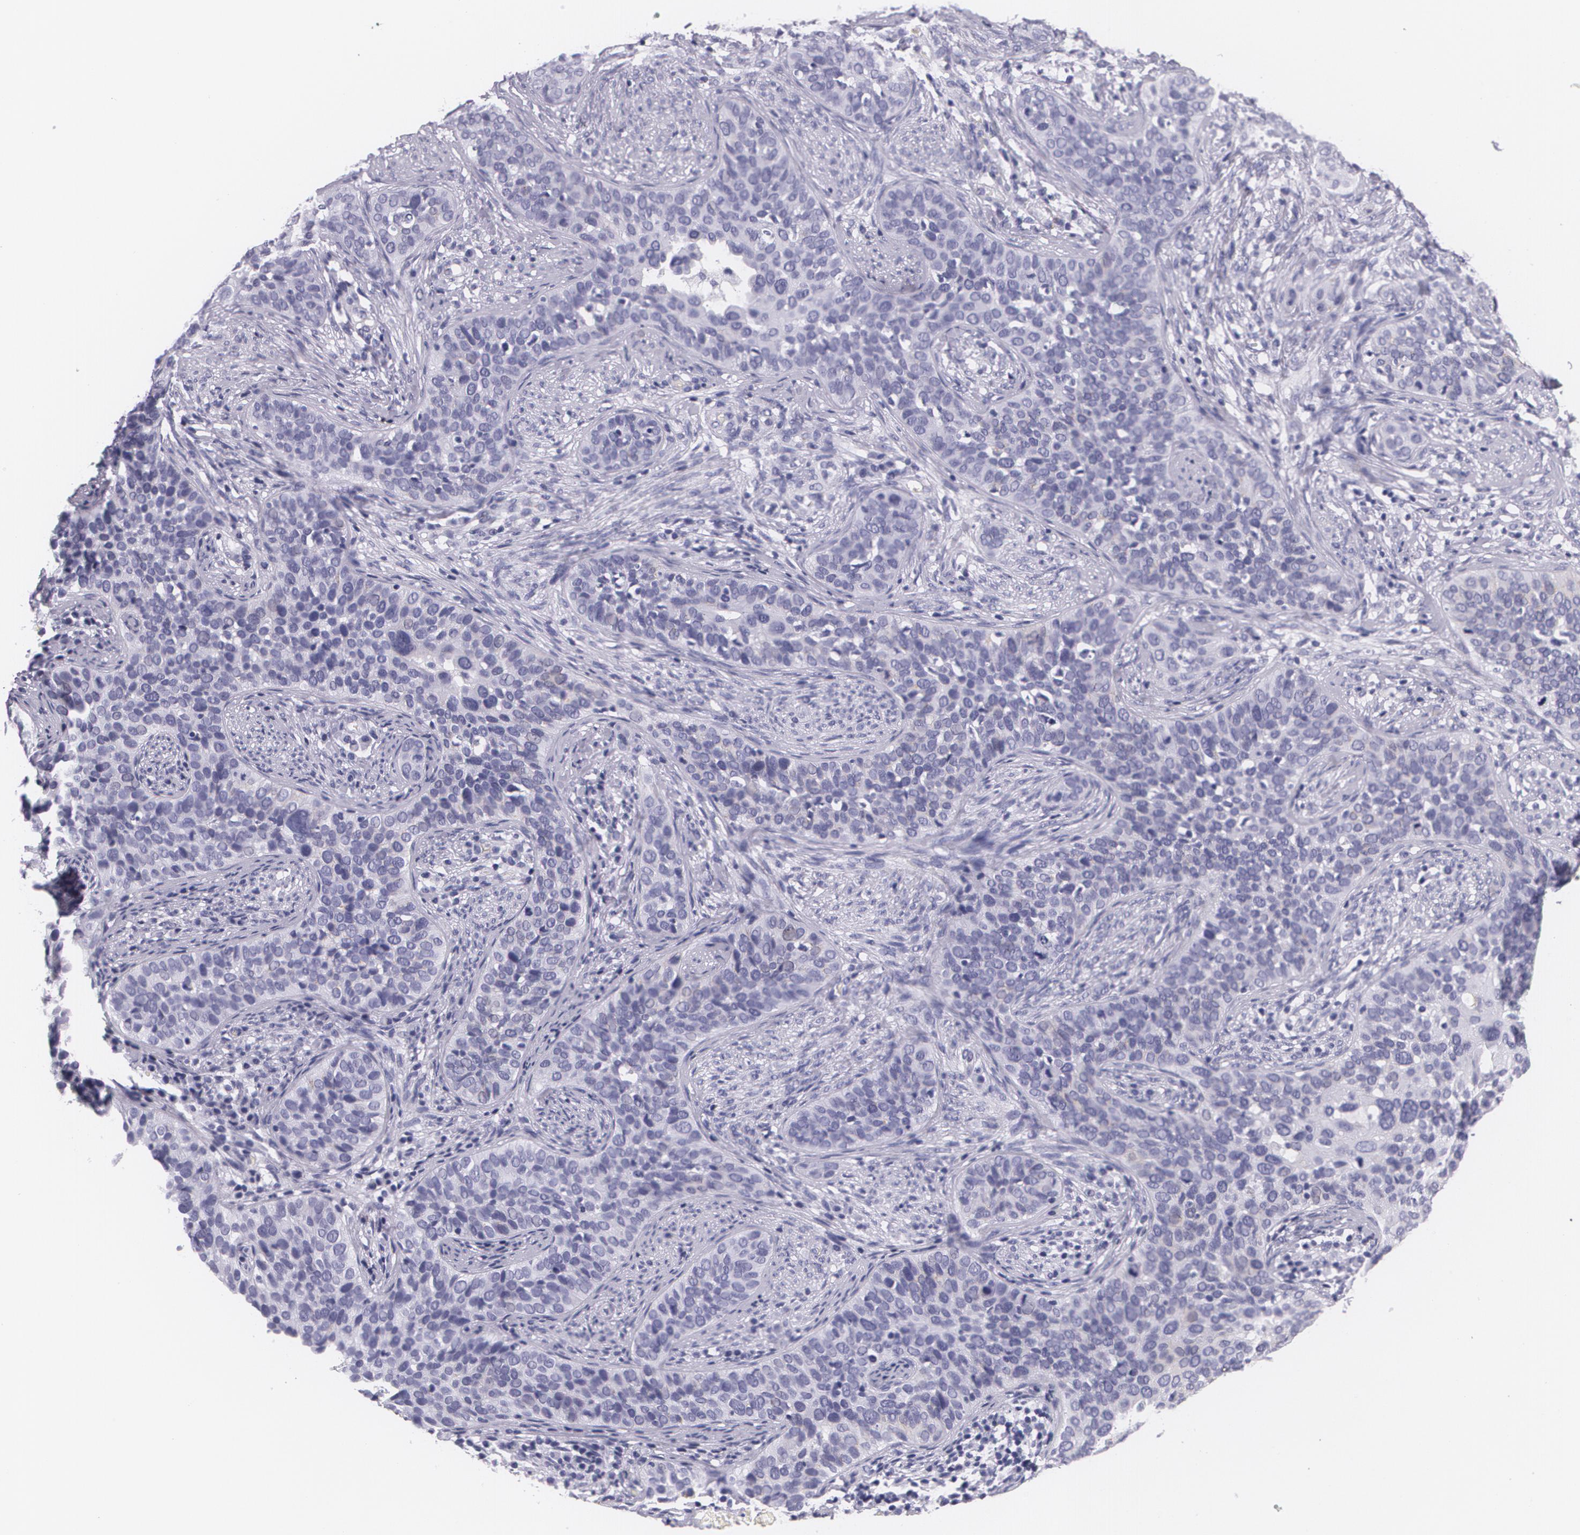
{"staining": {"intensity": "negative", "quantity": "none", "location": "none"}, "tissue": "cervical cancer", "cell_type": "Tumor cells", "image_type": "cancer", "snomed": [{"axis": "morphology", "description": "Squamous cell carcinoma, NOS"}, {"axis": "topography", "description": "Cervix"}], "caption": "Human cervical squamous cell carcinoma stained for a protein using immunohistochemistry (IHC) exhibits no positivity in tumor cells.", "gene": "DLG4", "patient": {"sex": "female", "age": 31}}